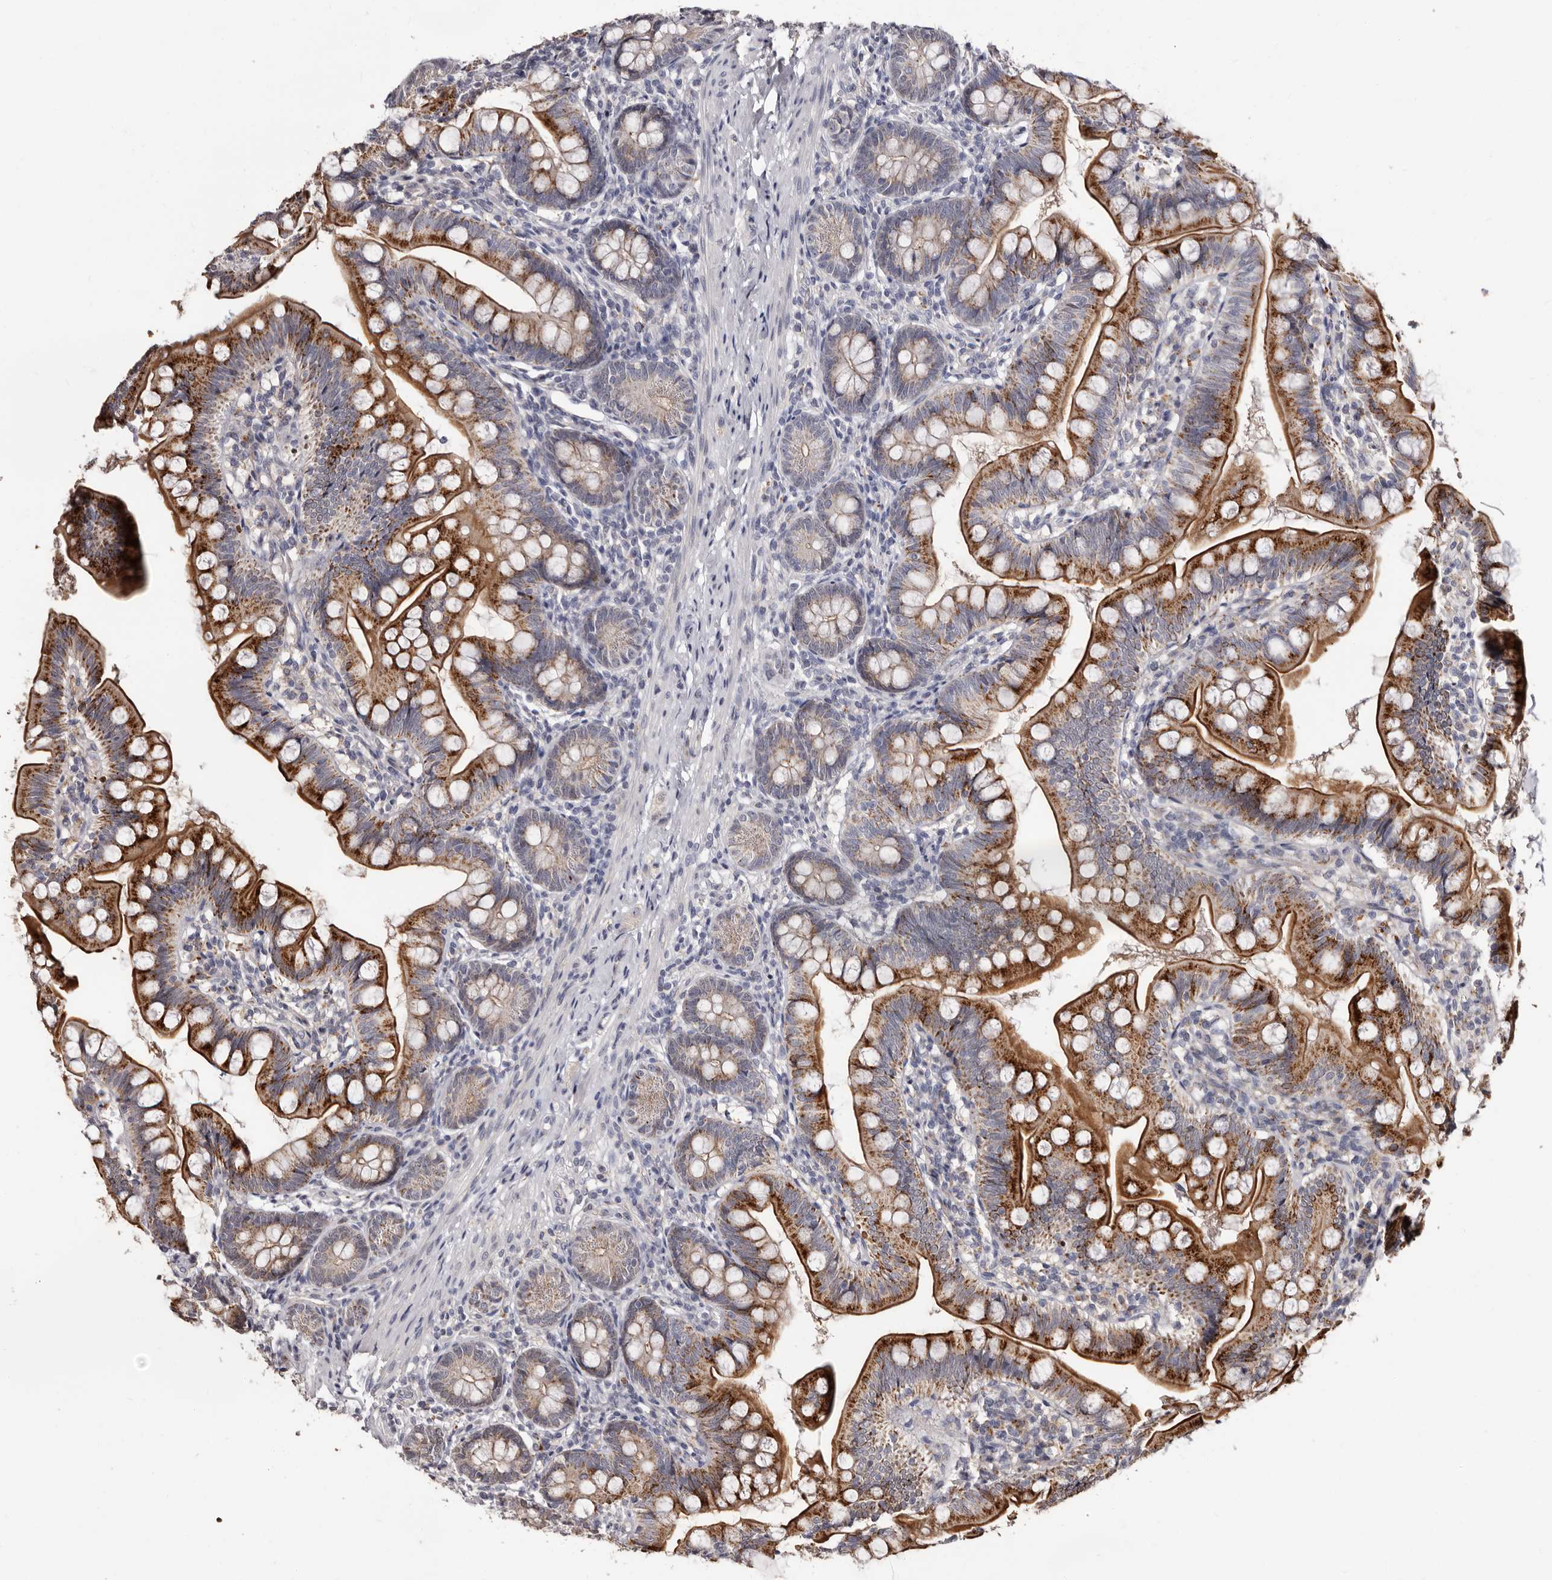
{"staining": {"intensity": "strong", "quantity": ">75%", "location": "cytoplasmic/membranous"}, "tissue": "small intestine", "cell_type": "Glandular cells", "image_type": "normal", "snomed": [{"axis": "morphology", "description": "Normal tissue, NOS"}, {"axis": "topography", "description": "Small intestine"}], "caption": "An image of human small intestine stained for a protein demonstrates strong cytoplasmic/membranous brown staining in glandular cells. The staining was performed using DAB to visualize the protein expression in brown, while the nuclei were stained in blue with hematoxylin (Magnification: 20x).", "gene": "PTAFR", "patient": {"sex": "male", "age": 7}}